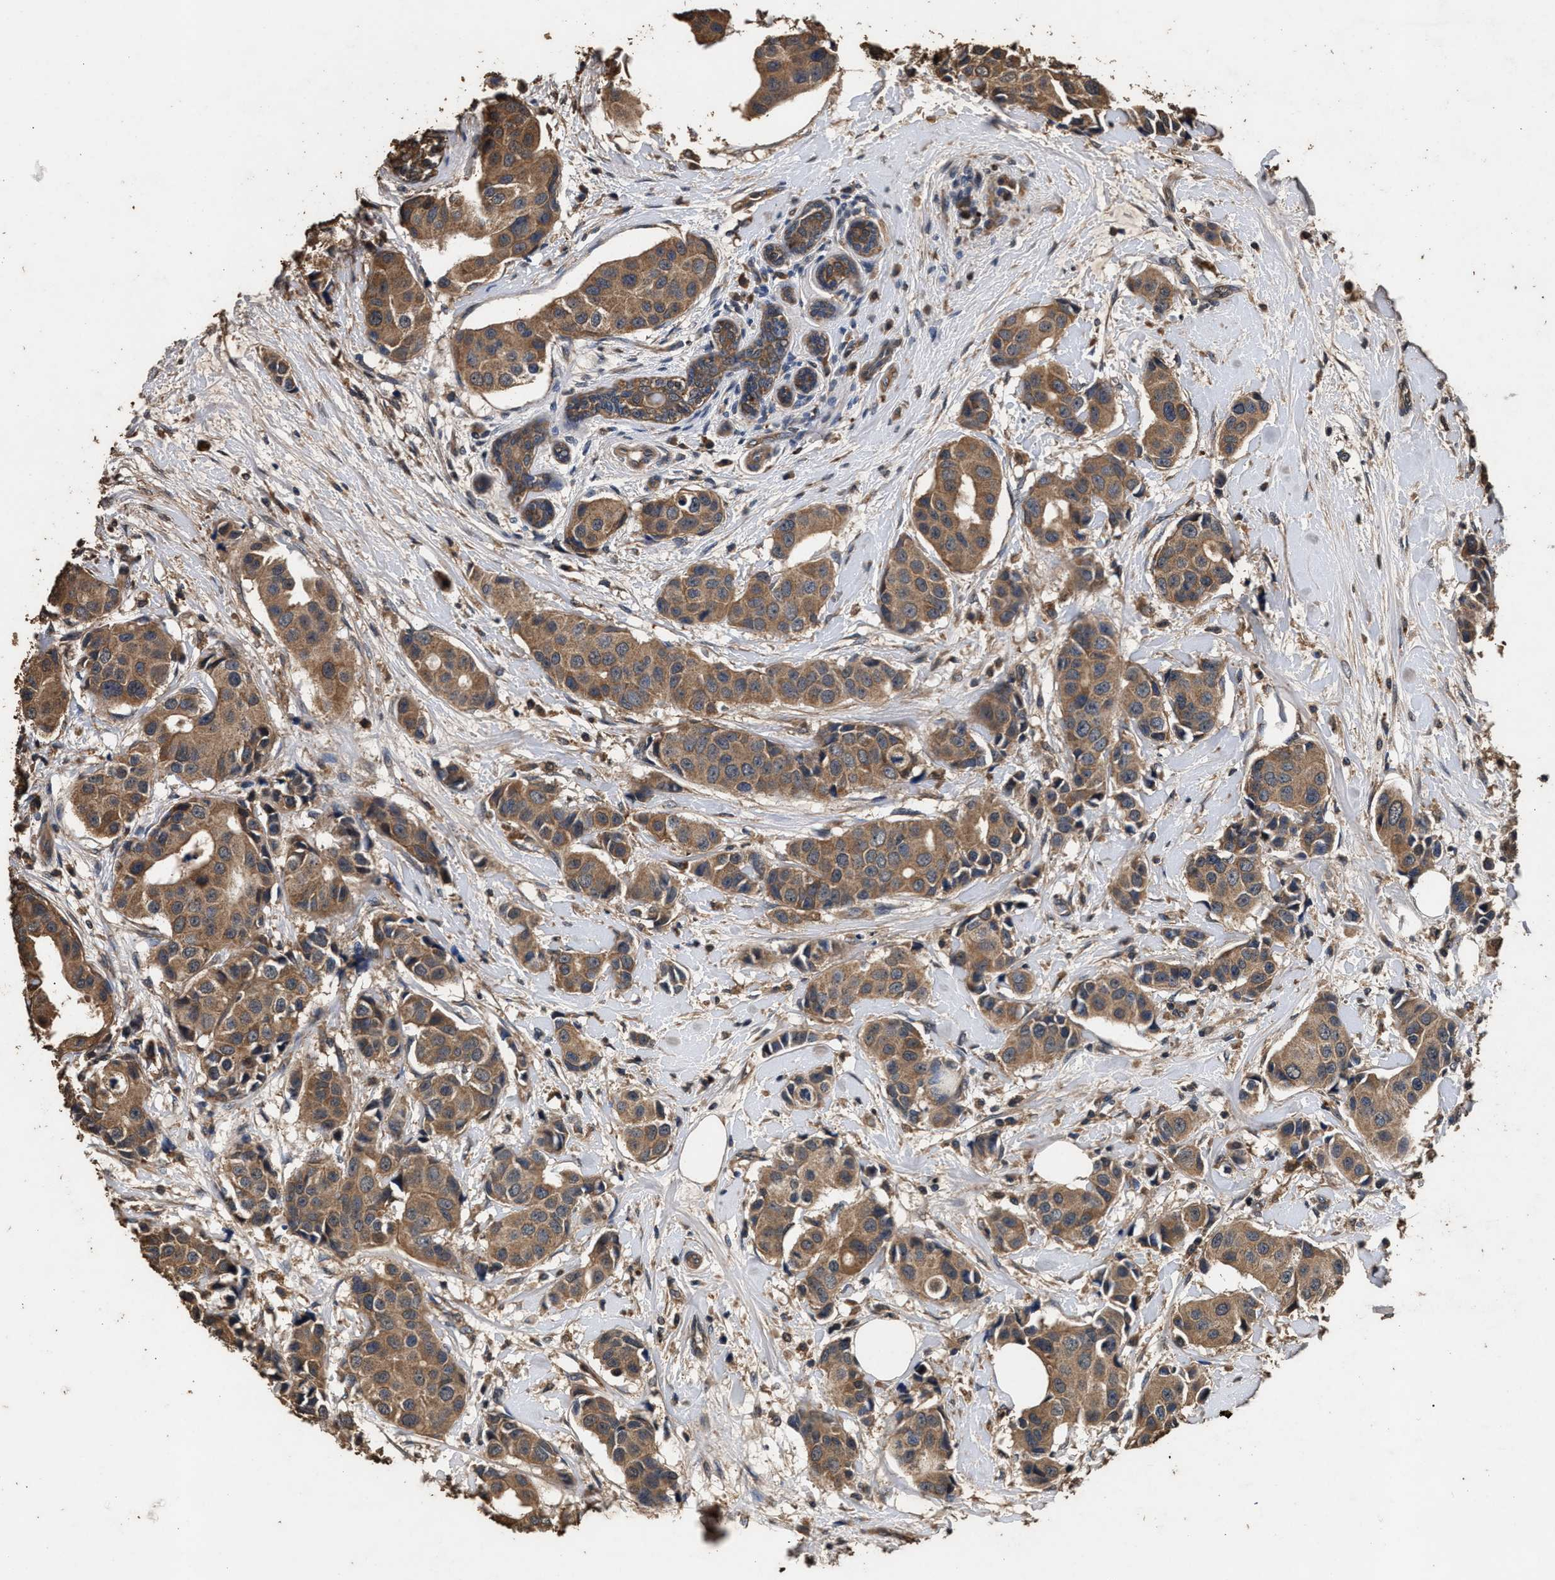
{"staining": {"intensity": "moderate", "quantity": ">75%", "location": "cytoplasmic/membranous"}, "tissue": "breast cancer", "cell_type": "Tumor cells", "image_type": "cancer", "snomed": [{"axis": "morphology", "description": "Normal tissue, NOS"}, {"axis": "morphology", "description": "Duct carcinoma"}, {"axis": "topography", "description": "Breast"}], "caption": "IHC image of neoplastic tissue: breast invasive ductal carcinoma stained using immunohistochemistry (IHC) exhibits medium levels of moderate protein expression localized specifically in the cytoplasmic/membranous of tumor cells, appearing as a cytoplasmic/membranous brown color.", "gene": "KYAT1", "patient": {"sex": "female", "age": 39}}